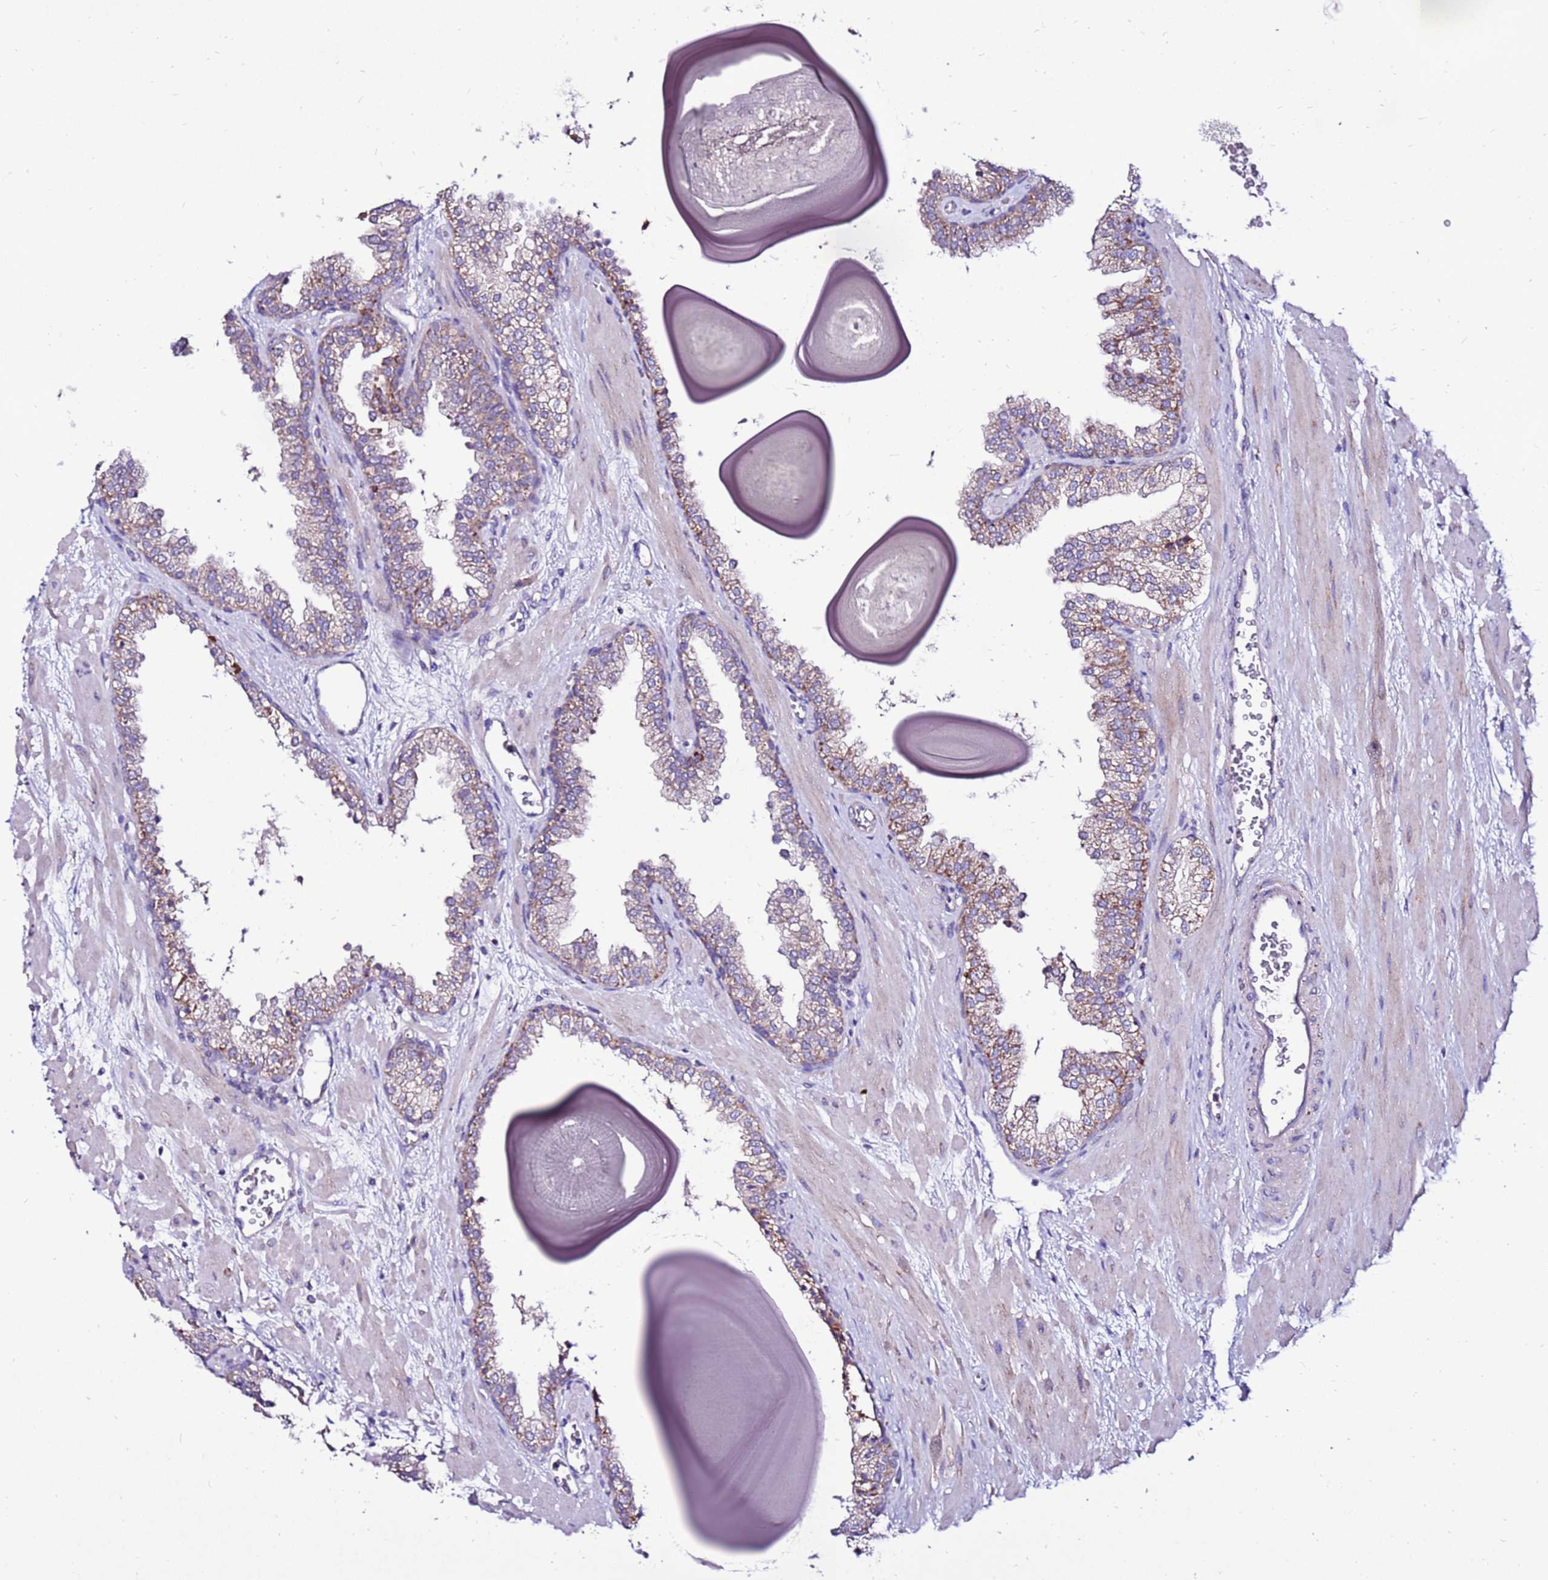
{"staining": {"intensity": "moderate", "quantity": "25%-75%", "location": "cytoplasmic/membranous"}, "tissue": "prostate", "cell_type": "Glandular cells", "image_type": "normal", "snomed": [{"axis": "morphology", "description": "Normal tissue, NOS"}, {"axis": "topography", "description": "Prostate"}], "caption": "The image shows staining of unremarkable prostate, revealing moderate cytoplasmic/membranous protein expression (brown color) within glandular cells. The protein of interest is stained brown, and the nuclei are stained in blue (DAB IHC with brightfield microscopy, high magnification).", "gene": "TMEM106C", "patient": {"sex": "male", "age": 48}}